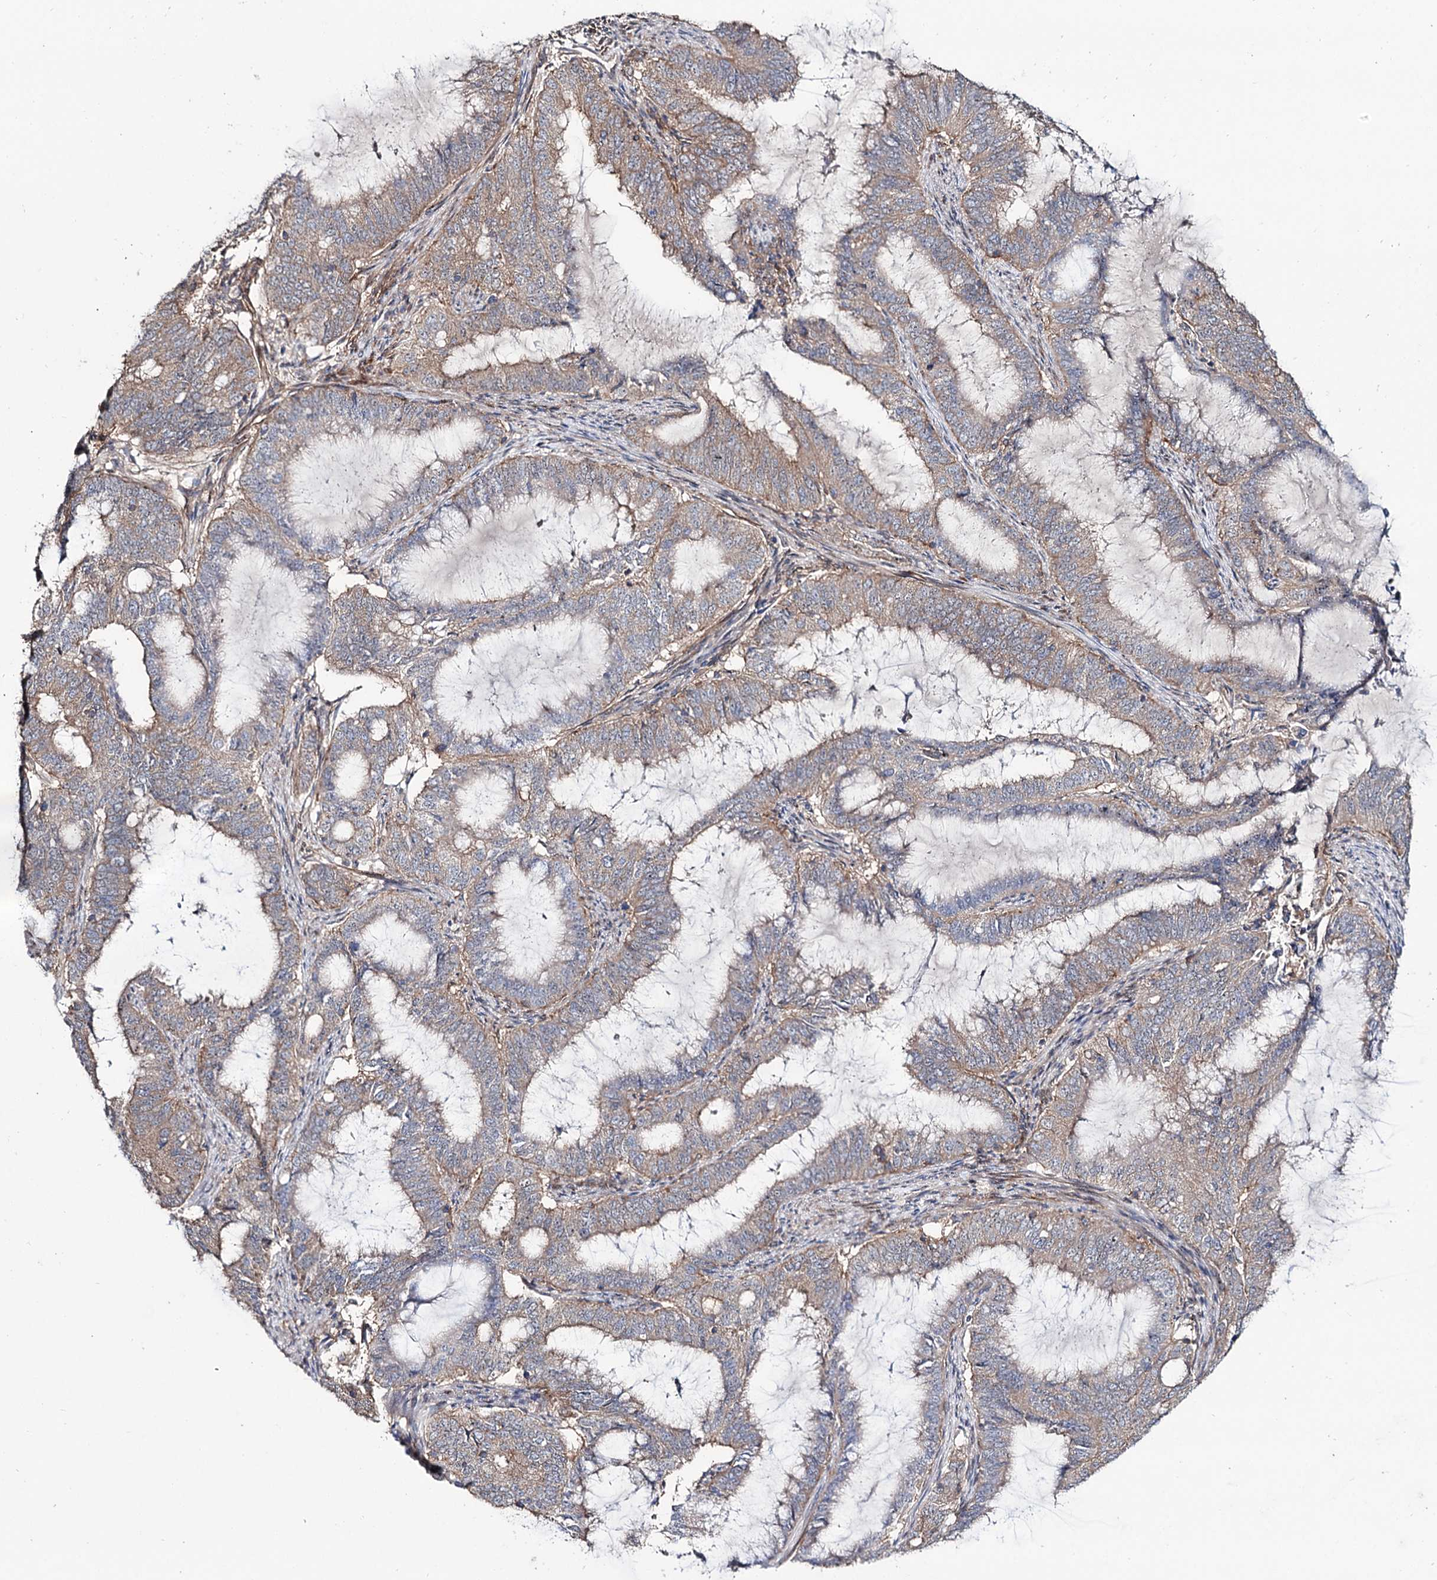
{"staining": {"intensity": "weak", "quantity": ">75%", "location": "cytoplasmic/membranous"}, "tissue": "endometrial cancer", "cell_type": "Tumor cells", "image_type": "cancer", "snomed": [{"axis": "morphology", "description": "Adenocarcinoma, NOS"}, {"axis": "topography", "description": "Endometrium"}], "caption": "Immunohistochemistry (DAB (3,3'-diaminobenzidine)) staining of human endometrial cancer shows weak cytoplasmic/membranous protein expression in about >75% of tumor cells. (DAB (3,3'-diaminobenzidine) = brown stain, brightfield microscopy at high magnification).", "gene": "SEC24A", "patient": {"sex": "female", "age": 51}}